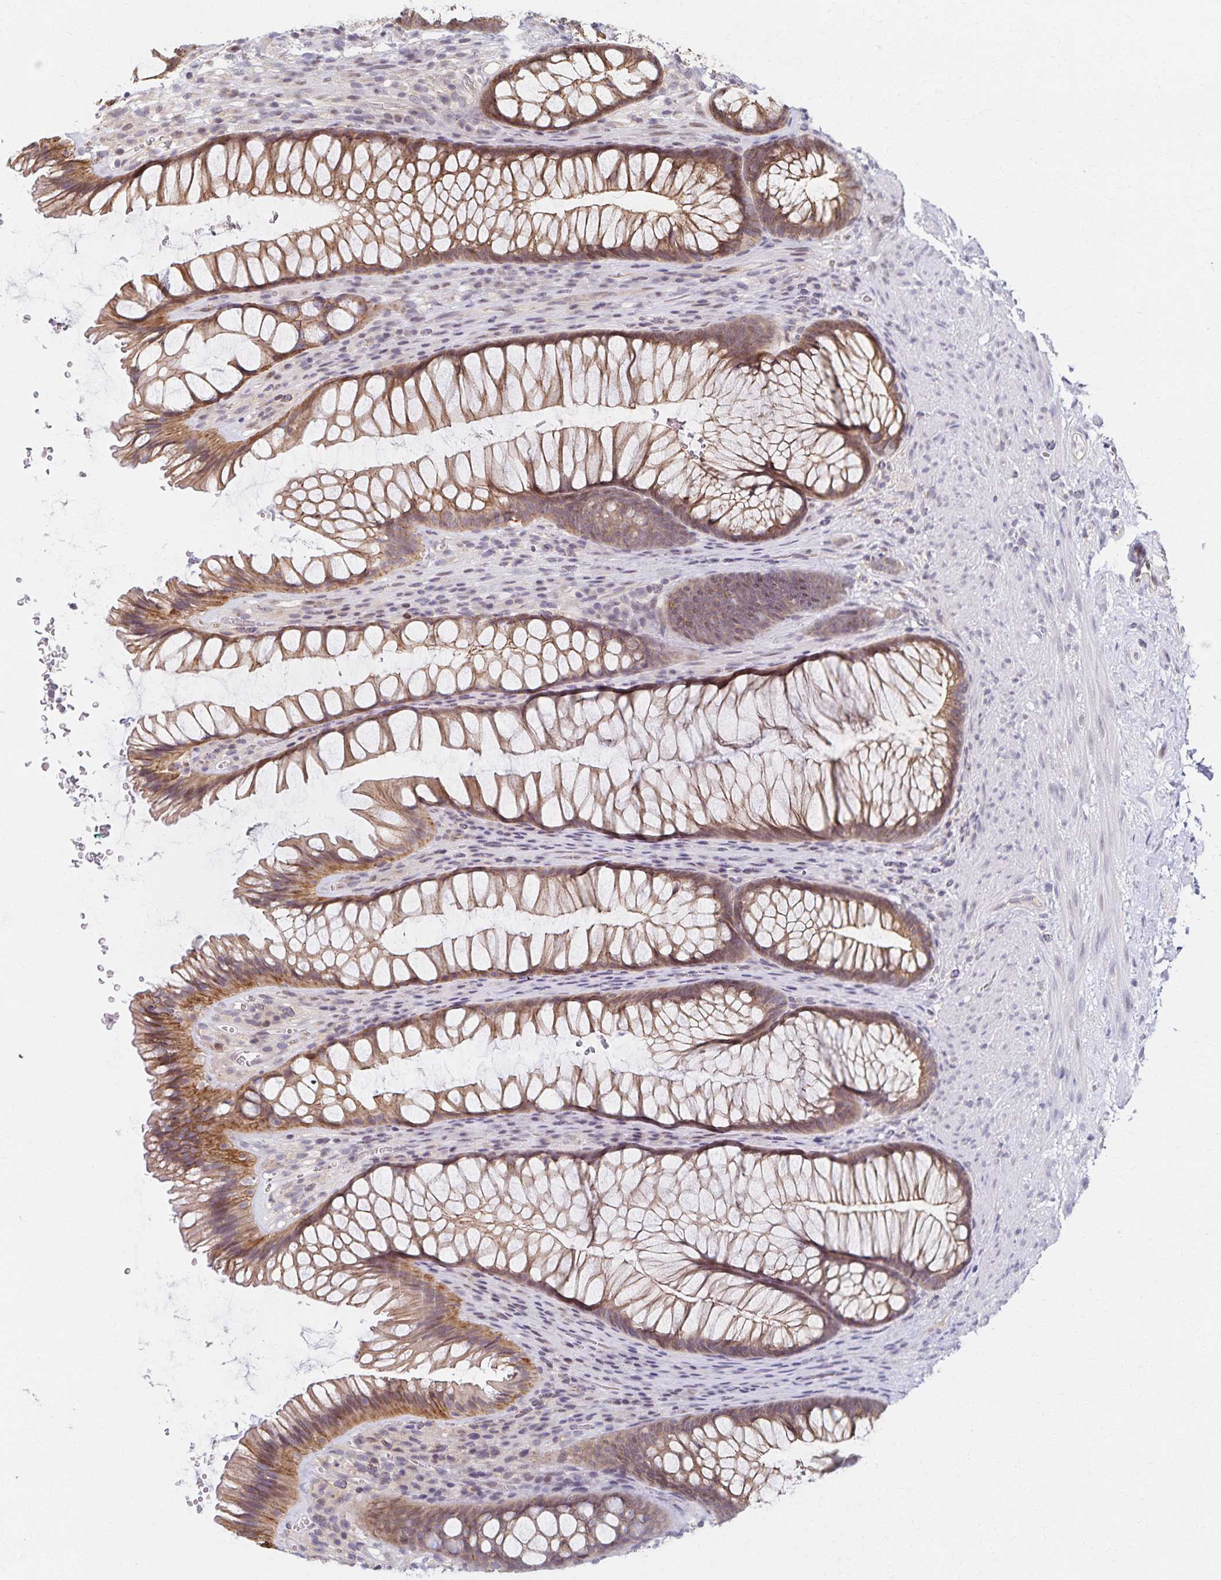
{"staining": {"intensity": "moderate", "quantity": ">75%", "location": "cytoplasmic/membranous"}, "tissue": "rectum", "cell_type": "Glandular cells", "image_type": "normal", "snomed": [{"axis": "morphology", "description": "Normal tissue, NOS"}, {"axis": "topography", "description": "Rectum"}], "caption": "Protein staining of unremarkable rectum displays moderate cytoplasmic/membranous positivity in approximately >75% of glandular cells.", "gene": "RAB9B", "patient": {"sex": "male", "age": 53}}